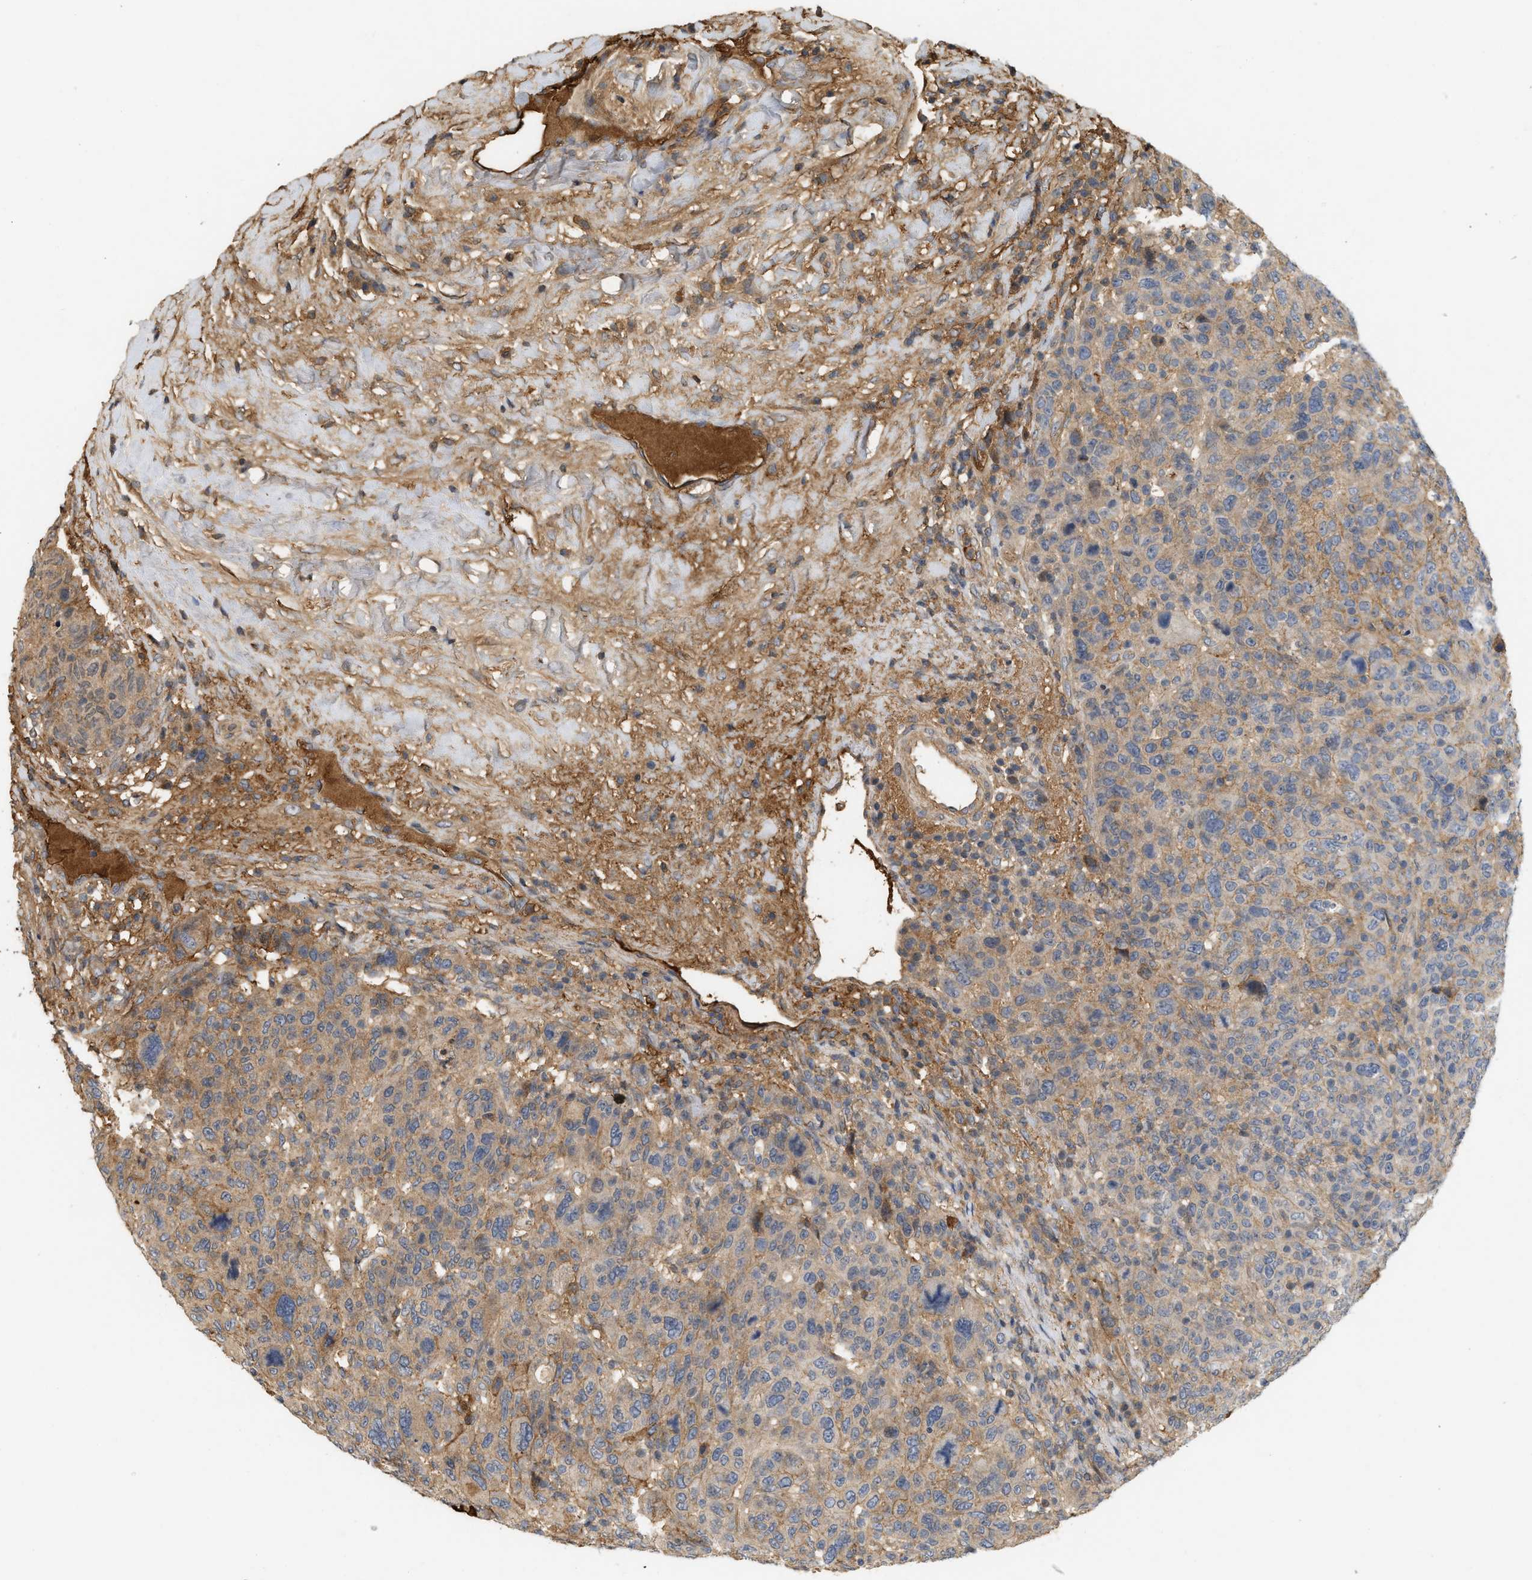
{"staining": {"intensity": "weak", "quantity": ">75%", "location": "cytoplasmic/membranous"}, "tissue": "breast cancer", "cell_type": "Tumor cells", "image_type": "cancer", "snomed": [{"axis": "morphology", "description": "Duct carcinoma"}, {"axis": "topography", "description": "Breast"}], "caption": "Infiltrating ductal carcinoma (breast) stained with immunohistochemistry (IHC) reveals weak cytoplasmic/membranous positivity in about >75% of tumor cells. (DAB (3,3'-diaminobenzidine) IHC, brown staining for protein, blue staining for nuclei).", "gene": "F8", "patient": {"sex": "female", "age": 37}}